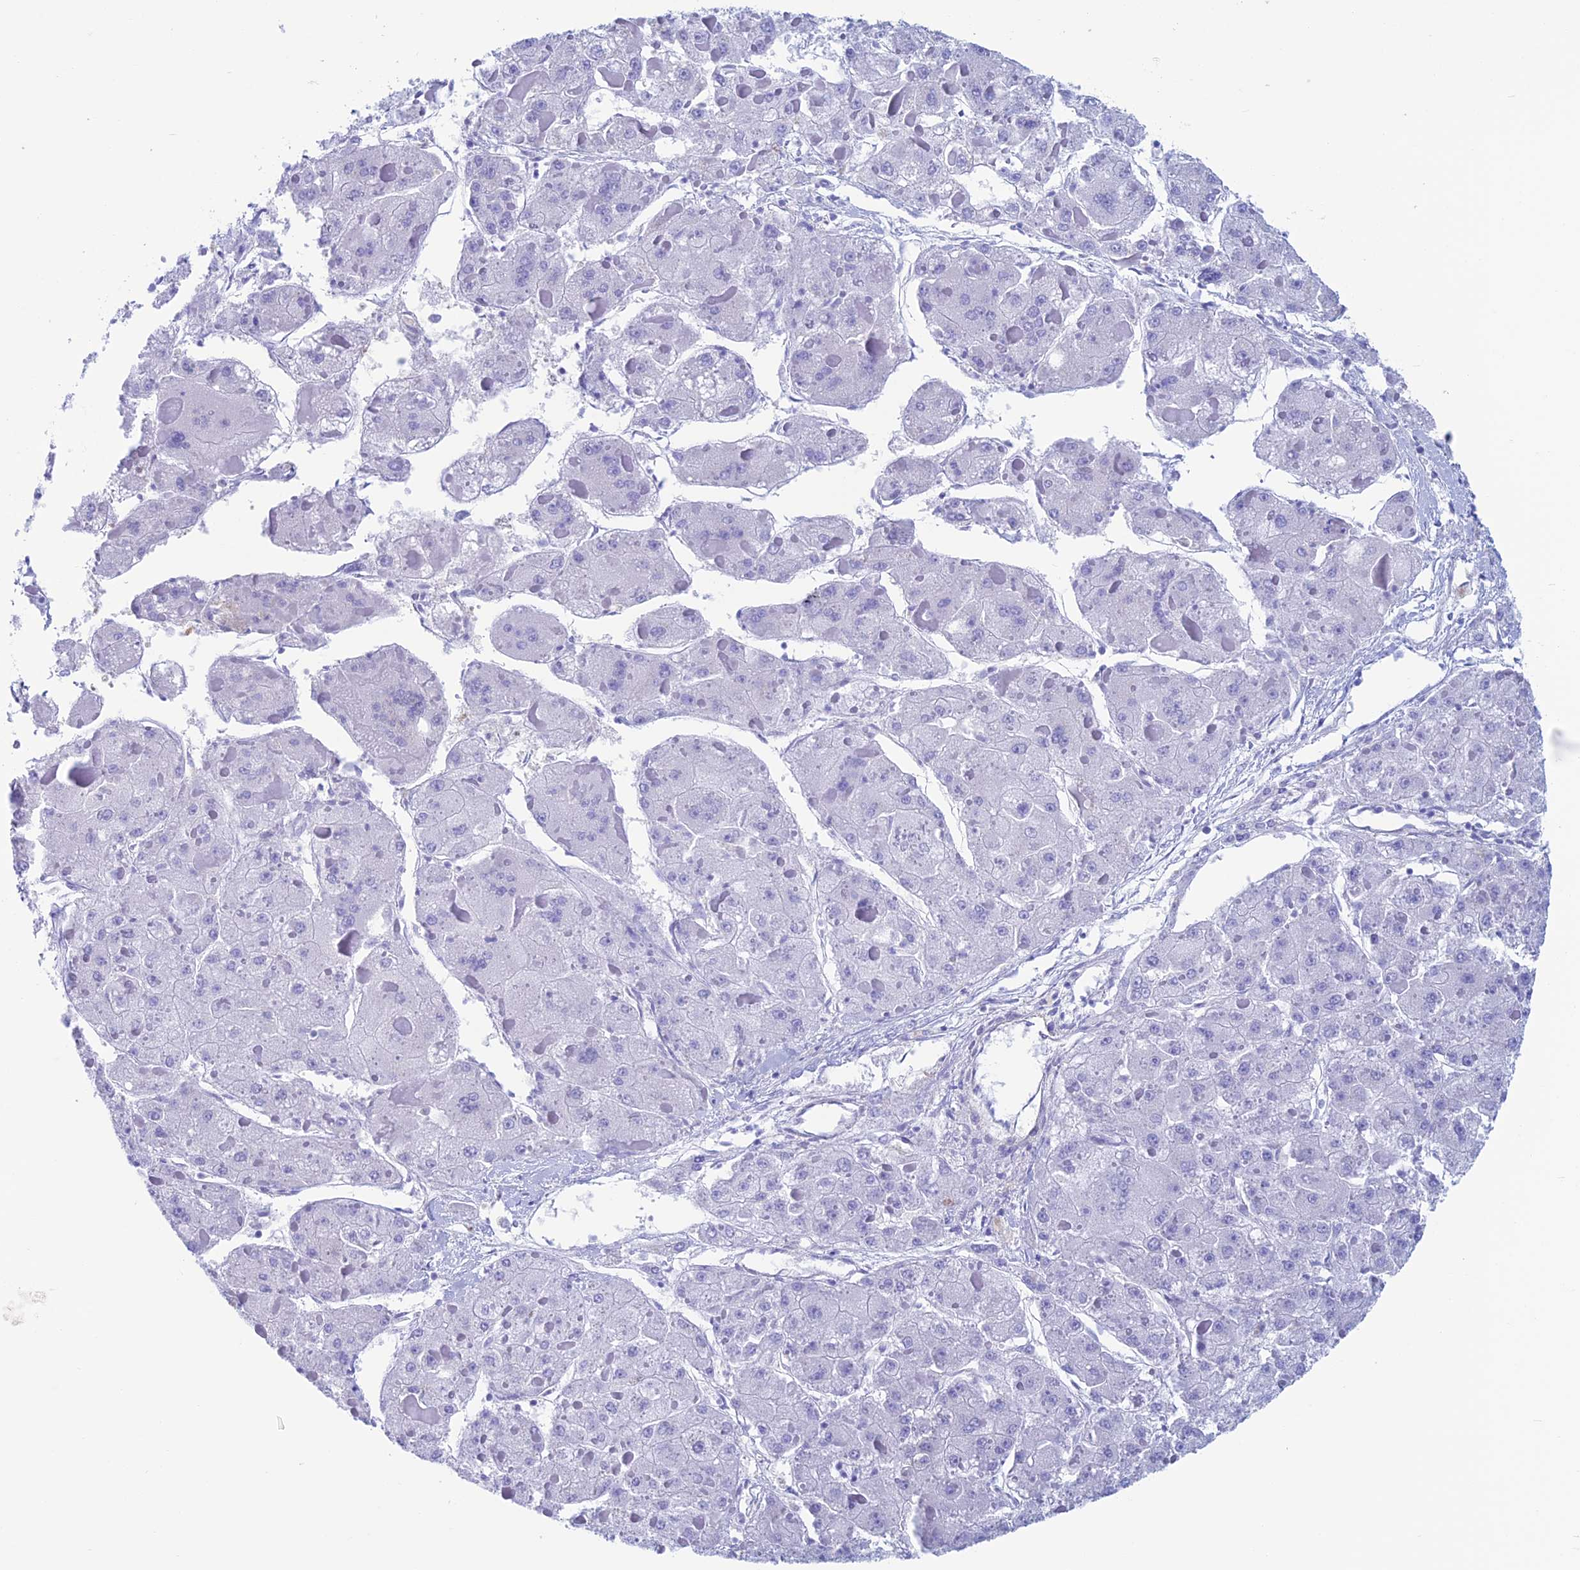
{"staining": {"intensity": "negative", "quantity": "none", "location": "none"}, "tissue": "liver cancer", "cell_type": "Tumor cells", "image_type": "cancer", "snomed": [{"axis": "morphology", "description": "Carcinoma, Hepatocellular, NOS"}, {"axis": "topography", "description": "Liver"}], "caption": "IHC micrograph of liver cancer (hepatocellular carcinoma) stained for a protein (brown), which exhibits no expression in tumor cells.", "gene": "KCNK17", "patient": {"sex": "female", "age": 73}}